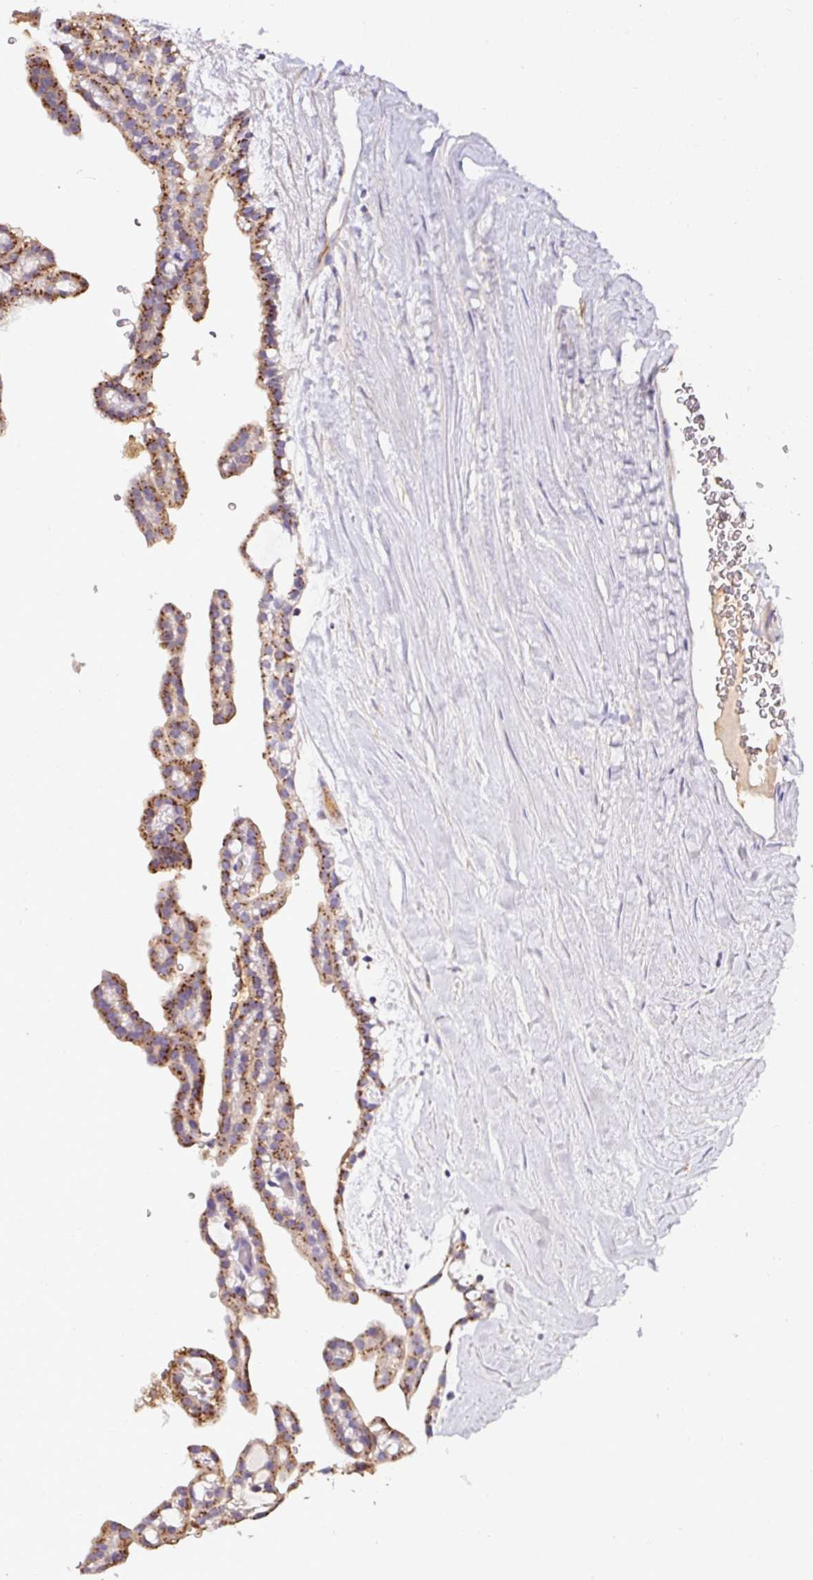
{"staining": {"intensity": "moderate", "quantity": ">75%", "location": "cytoplasmic/membranous"}, "tissue": "renal cancer", "cell_type": "Tumor cells", "image_type": "cancer", "snomed": [{"axis": "morphology", "description": "Adenocarcinoma, NOS"}, {"axis": "topography", "description": "Kidney"}], "caption": "Approximately >75% of tumor cells in adenocarcinoma (renal) exhibit moderate cytoplasmic/membranous protein positivity as visualized by brown immunohistochemical staining.", "gene": "CPD", "patient": {"sex": "male", "age": 63}}